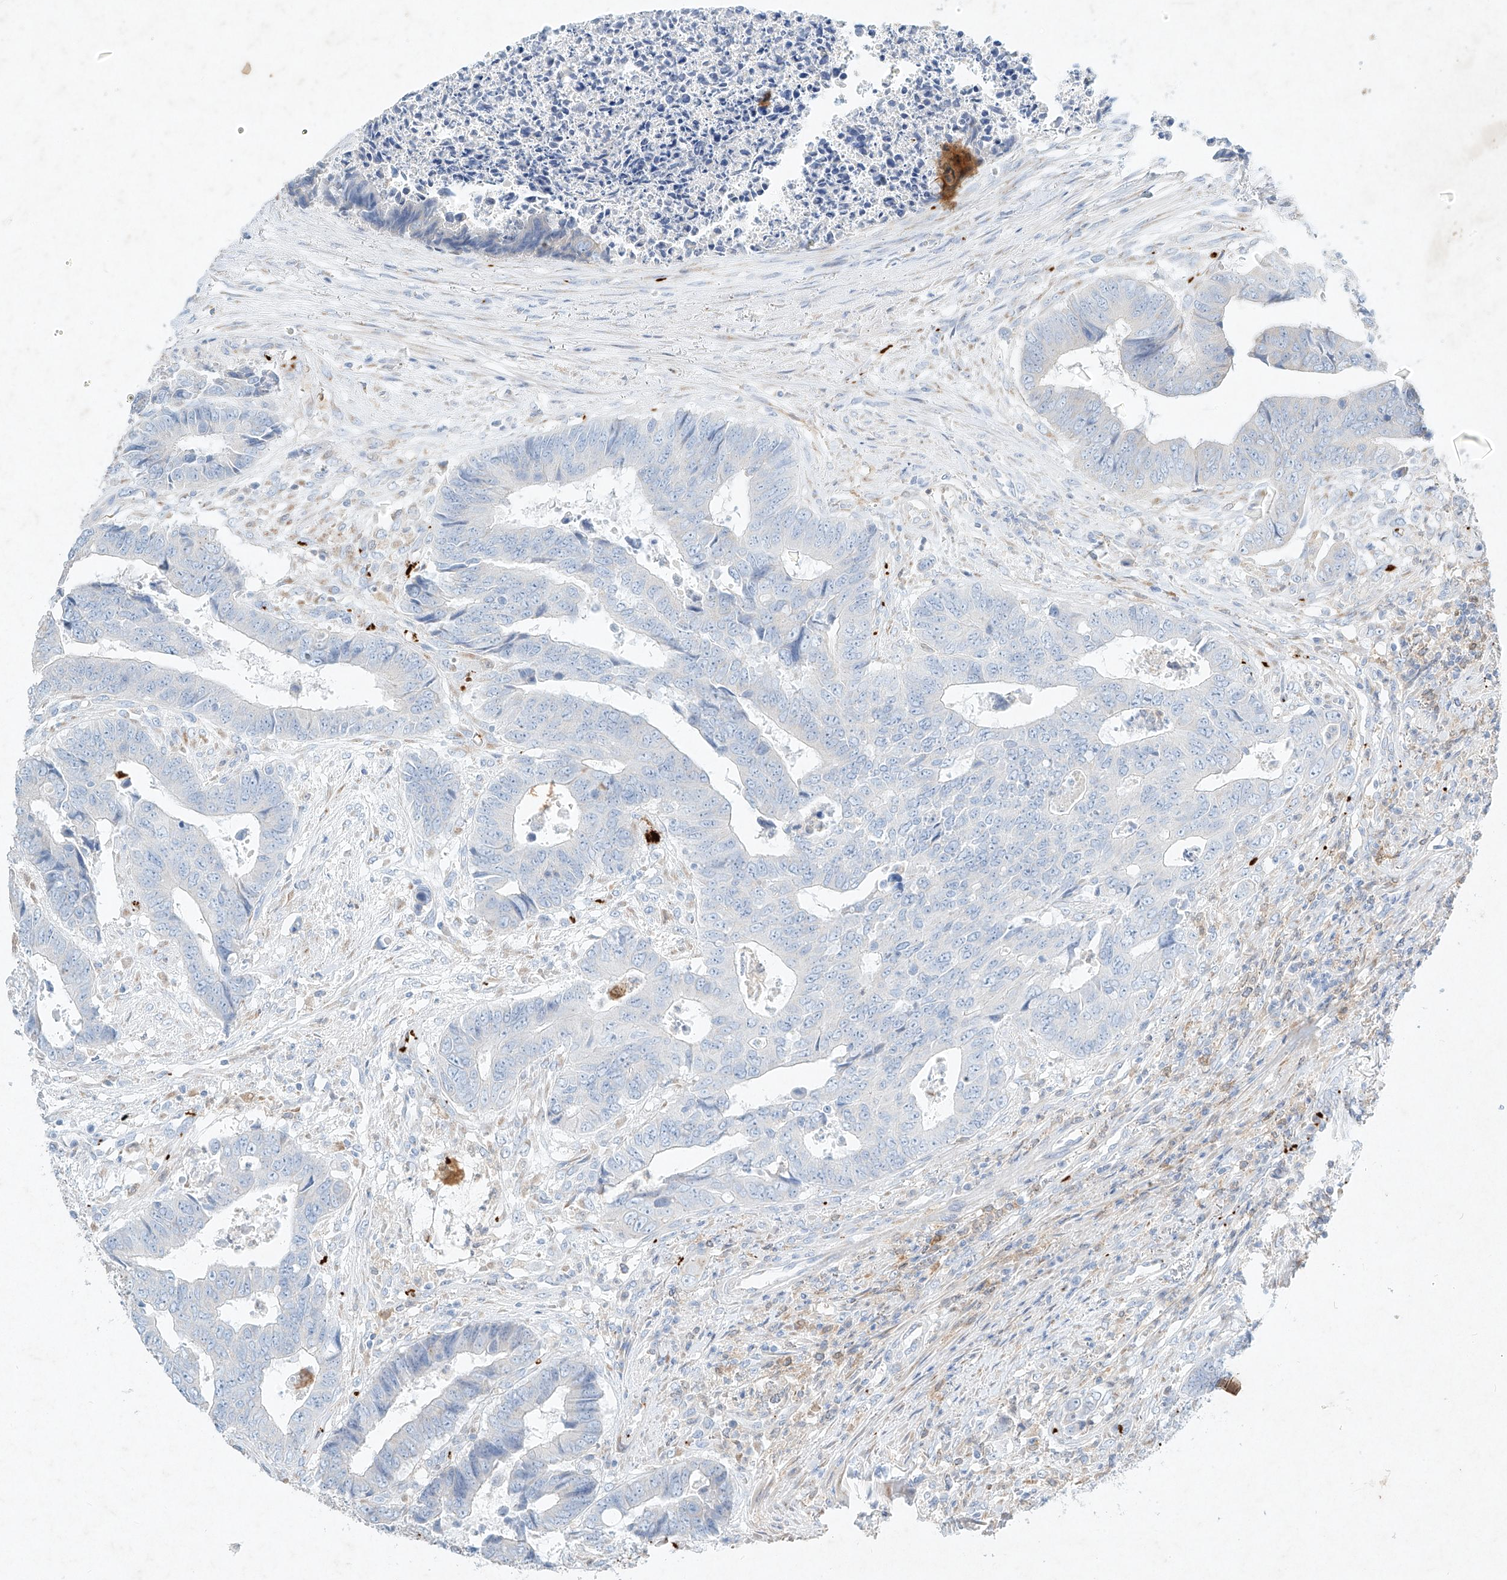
{"staining": {"intensity": "negative", "quantity": "none", "location": "none"}, "tissue": "colorectal cancer", "cell_type": "Tumor cells", "image_type": "cancer", "snomed": [{"axis": "morphology", "description": "Adenocarcinoma, NOS"}, {"axis": "topography", "description": "Rectum"}], "caption": "Immunohistochemistry (IHC) photomicrograph of colorectal cancer (adenocarcinoma) stained for a protein (brown), which reveals no positivity in tumor cells.", "gene": "PLEK", "patient": {"sex": "male", "age": 84}}